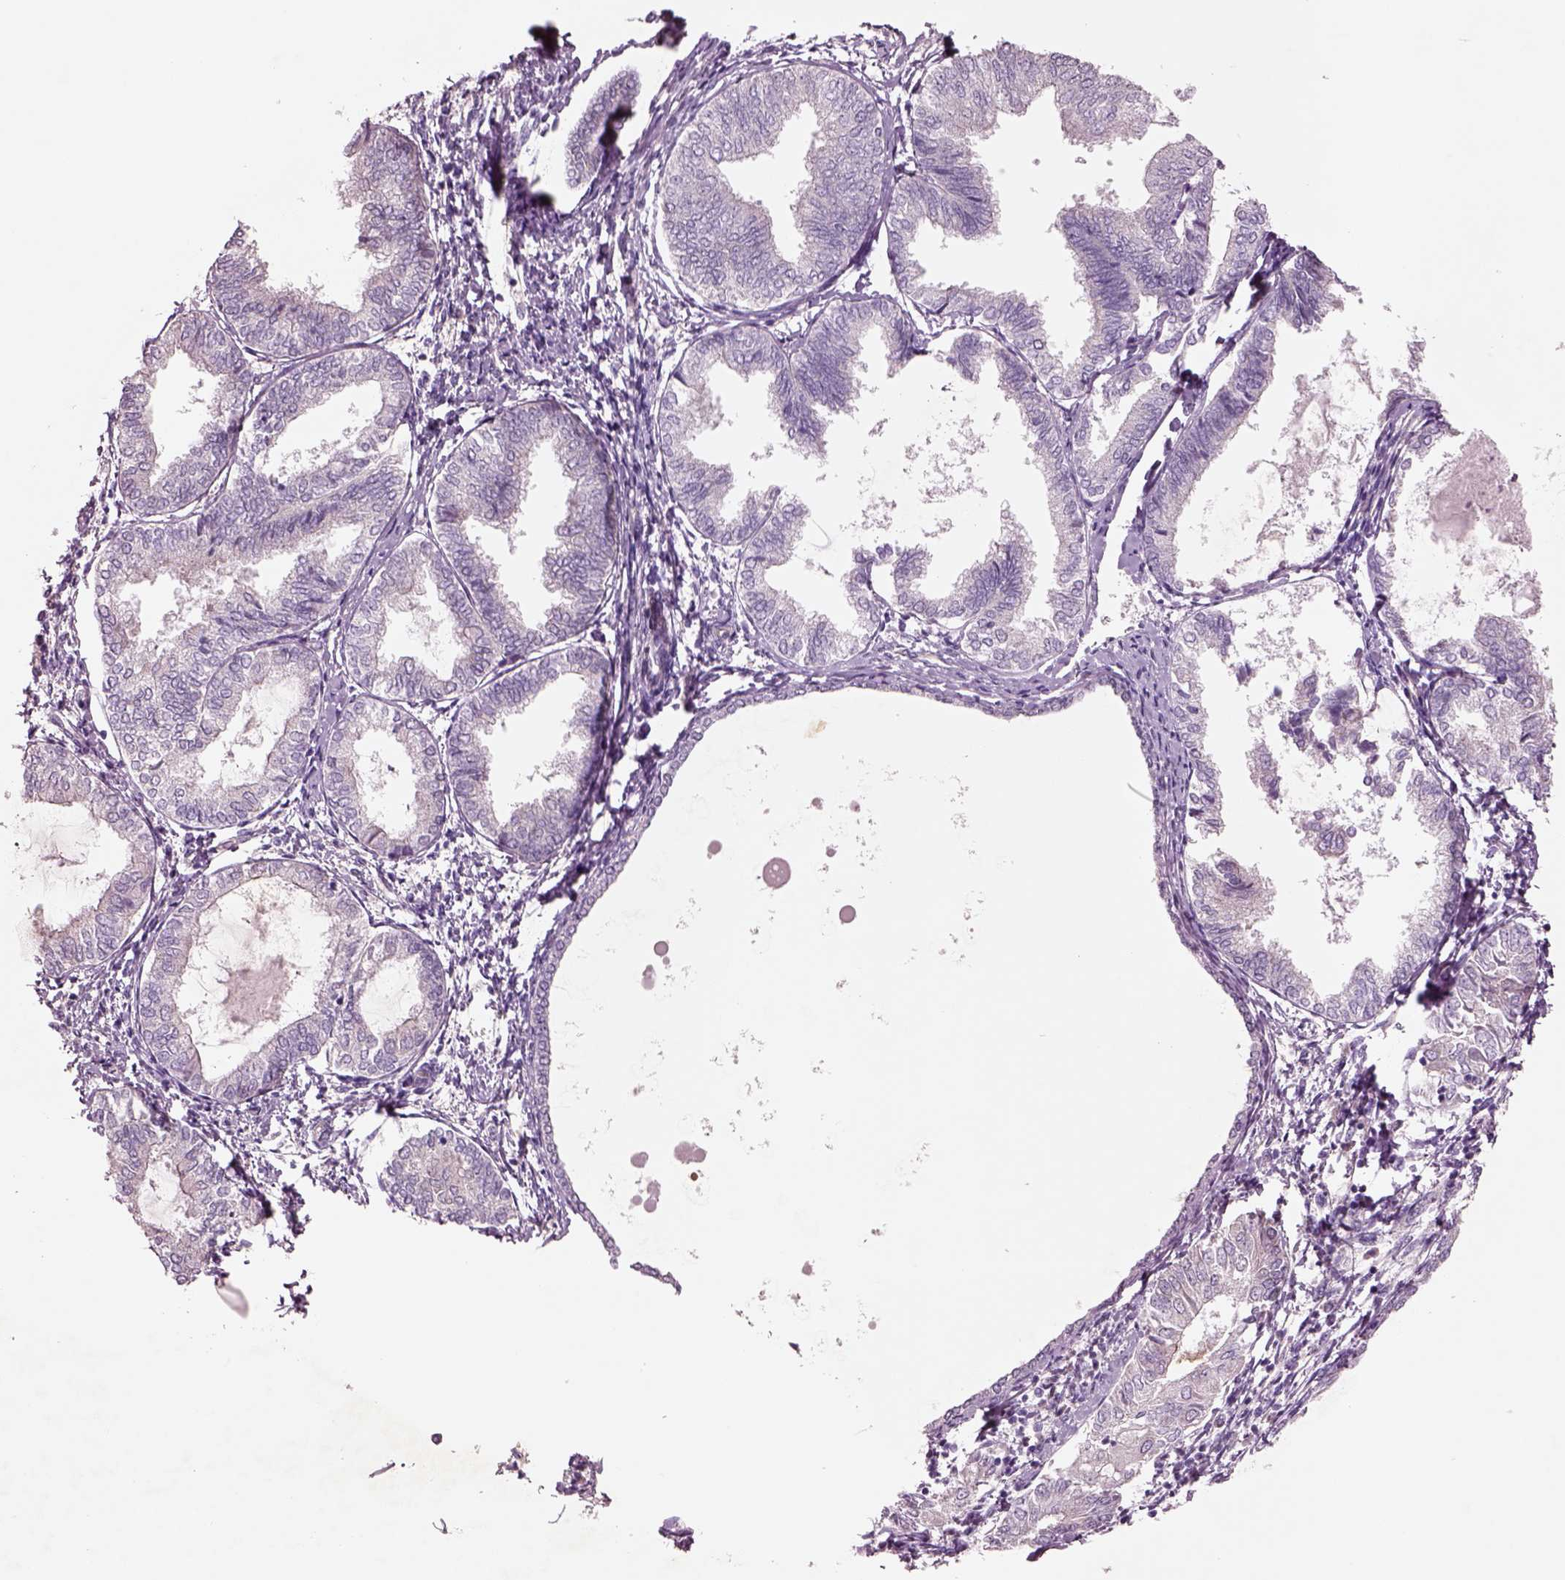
{"staining": {"intensity": "negative", "quantity": "none", "location": "none"}, "tissue": "endometrial cancer", "cell_type": "Tumor cells", "image_type": "cancer", "snomed": [{"axis": "morphology", "description": "Adenocarcinoma, NOS"}, {"axis": "topography", "description": "Endometrium"}], "caption": "IHC of adenocarcinoma (endometrial) displays no staining in tumor cells.", "gene": "DUOXA2", "patient": {"sex": "female", "age": 68}}